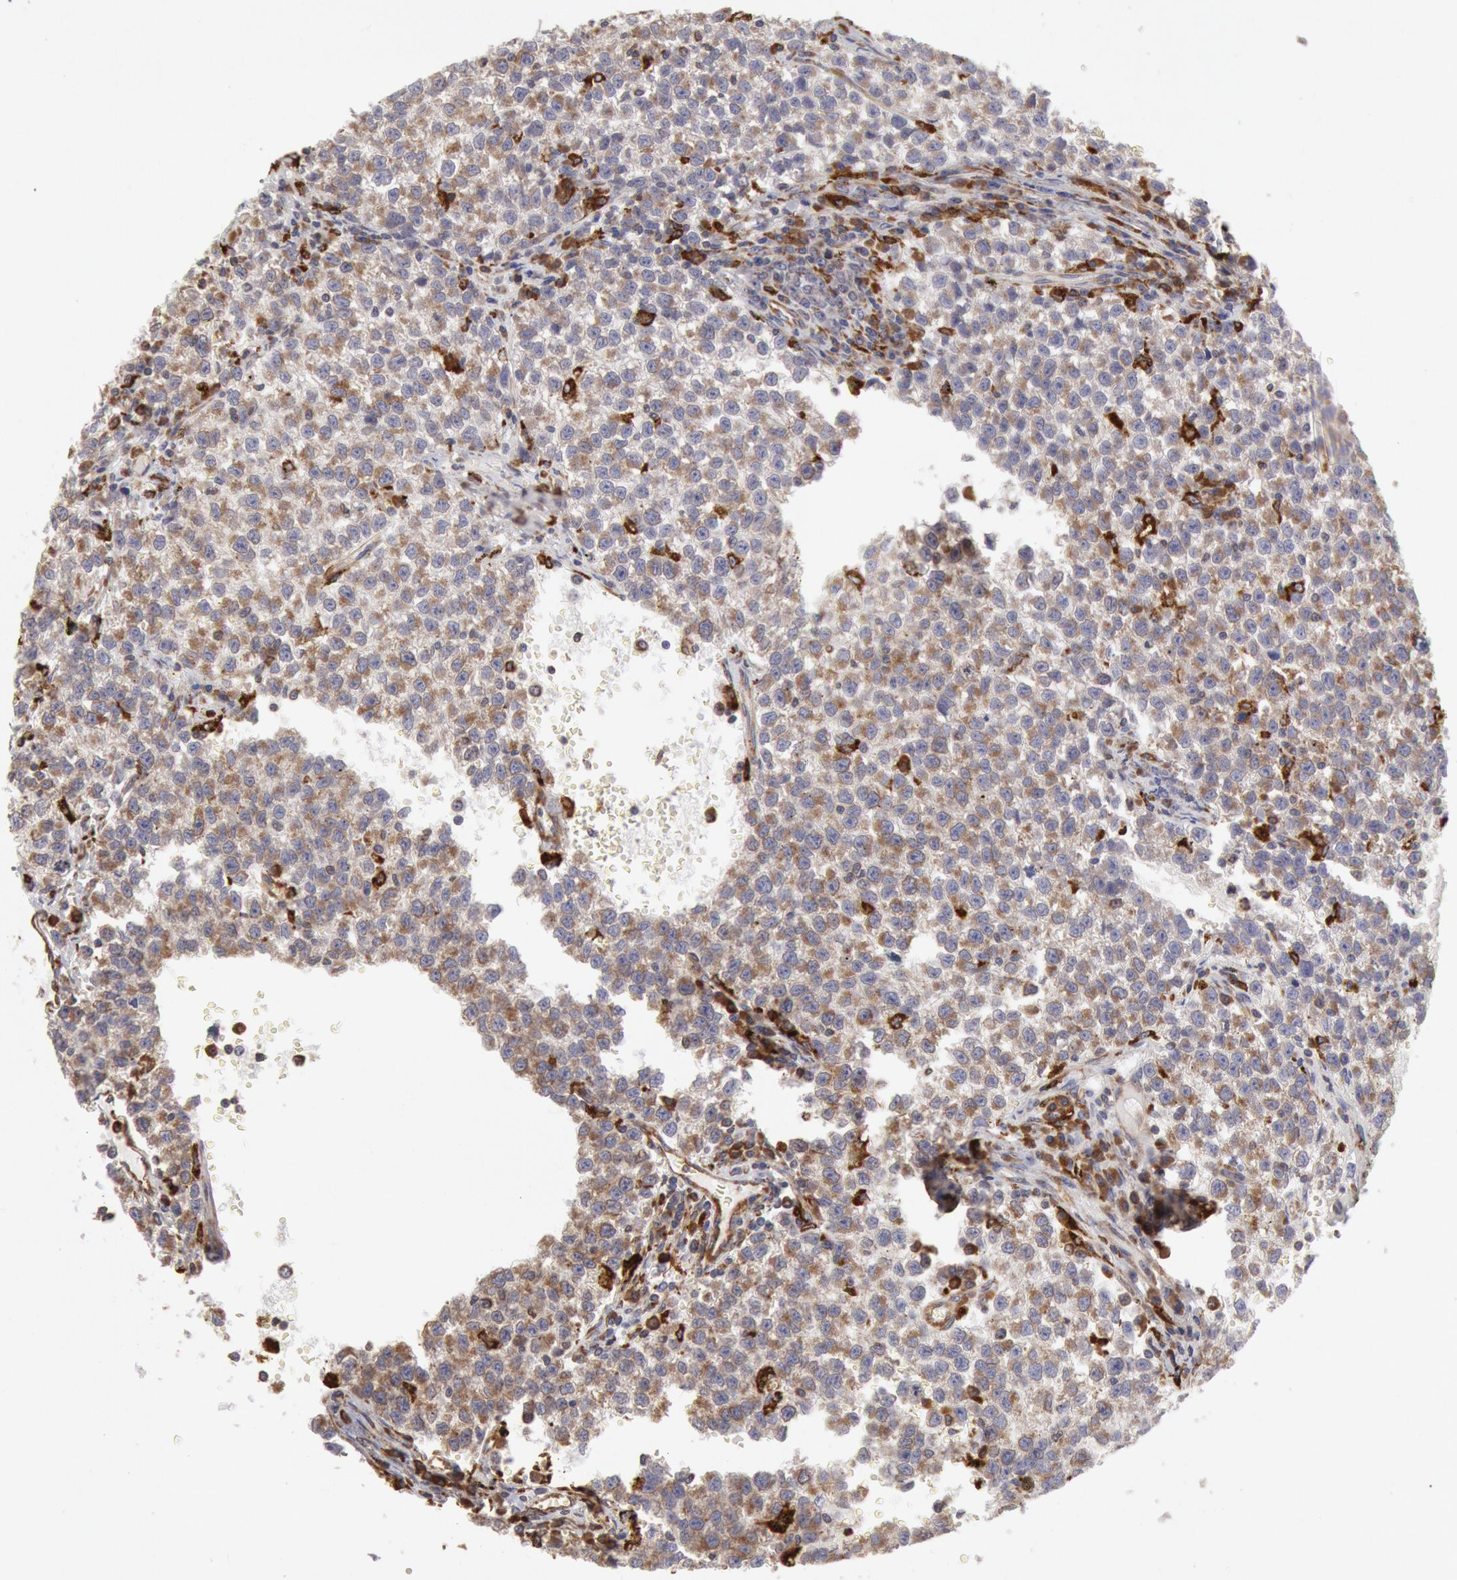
{"staining": {"intensity": "moderate", "quantity": "25%-75%", "location": "cytoplasmic/membranous"}, "tissue": "testis cancer", "cell_type": "Tumor cells", "image_type": "cancer", "snomed": [{"axis": "morphology", "description": "Seminoma, NOS"}, {"axis": "topography", "description": "Testis"}], "caption": "Protein staining reveals moderate cytoplasmic/membranous expression in approximately 25%-75% of tumor cells in testis cancer.", "gene": "ERP44", "patient": {"sex": "male", "age": 35}}